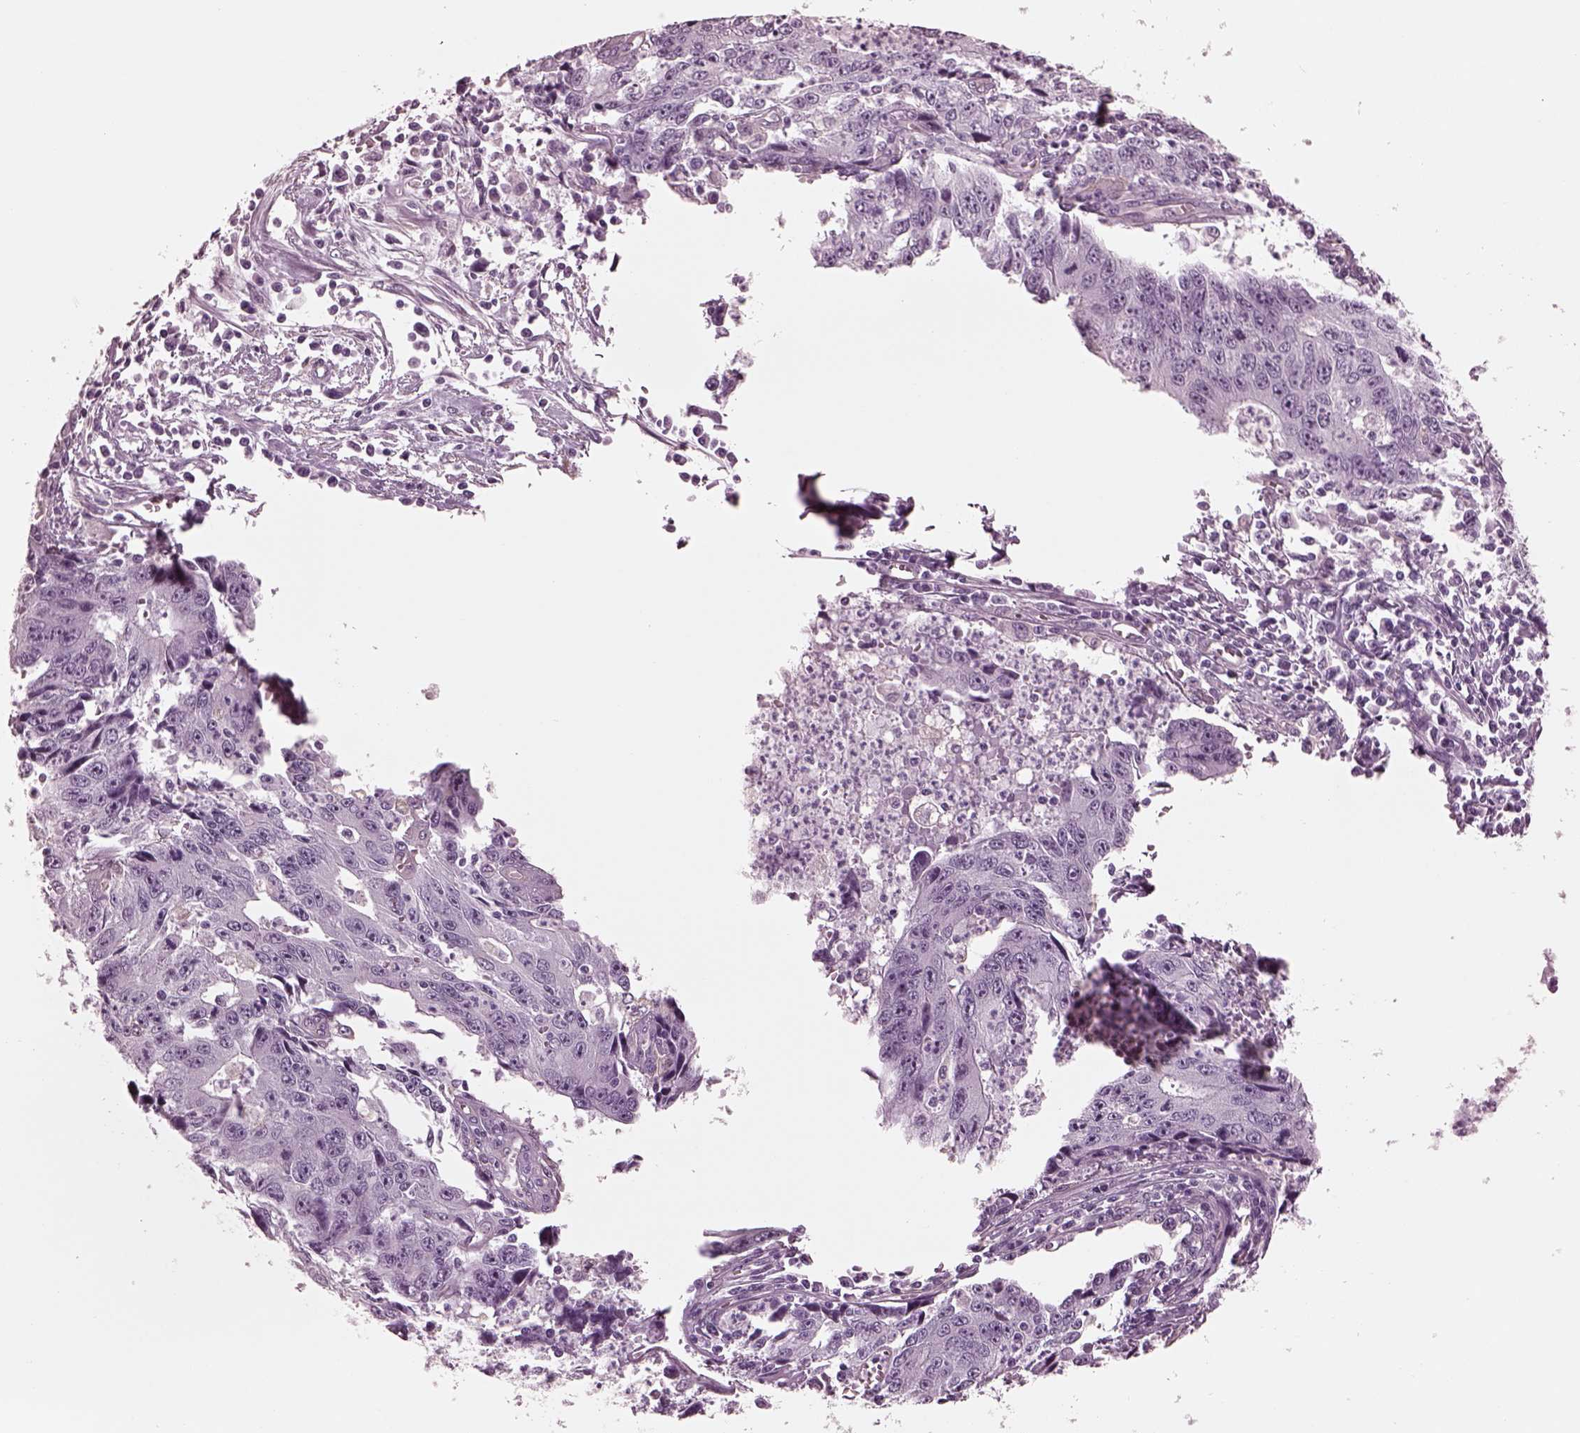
{"staining": {"intensity": "negative", "quantity": "none", "location": "none"}, "tissue": "liver cancer", "cell_type": "Tumor cells", "image_type": "cancer", "snomed": [{"axis": "morphology", "description": "Cholangiocarcinoma"}, {"axis": "topography", "description": "Liver"}], "caption": "The histopathology image shows no staining of tumor cells in liver cholangiocarcinoma.", "gene": "CGA", "patient": {"sex": "male", "age": 65}}